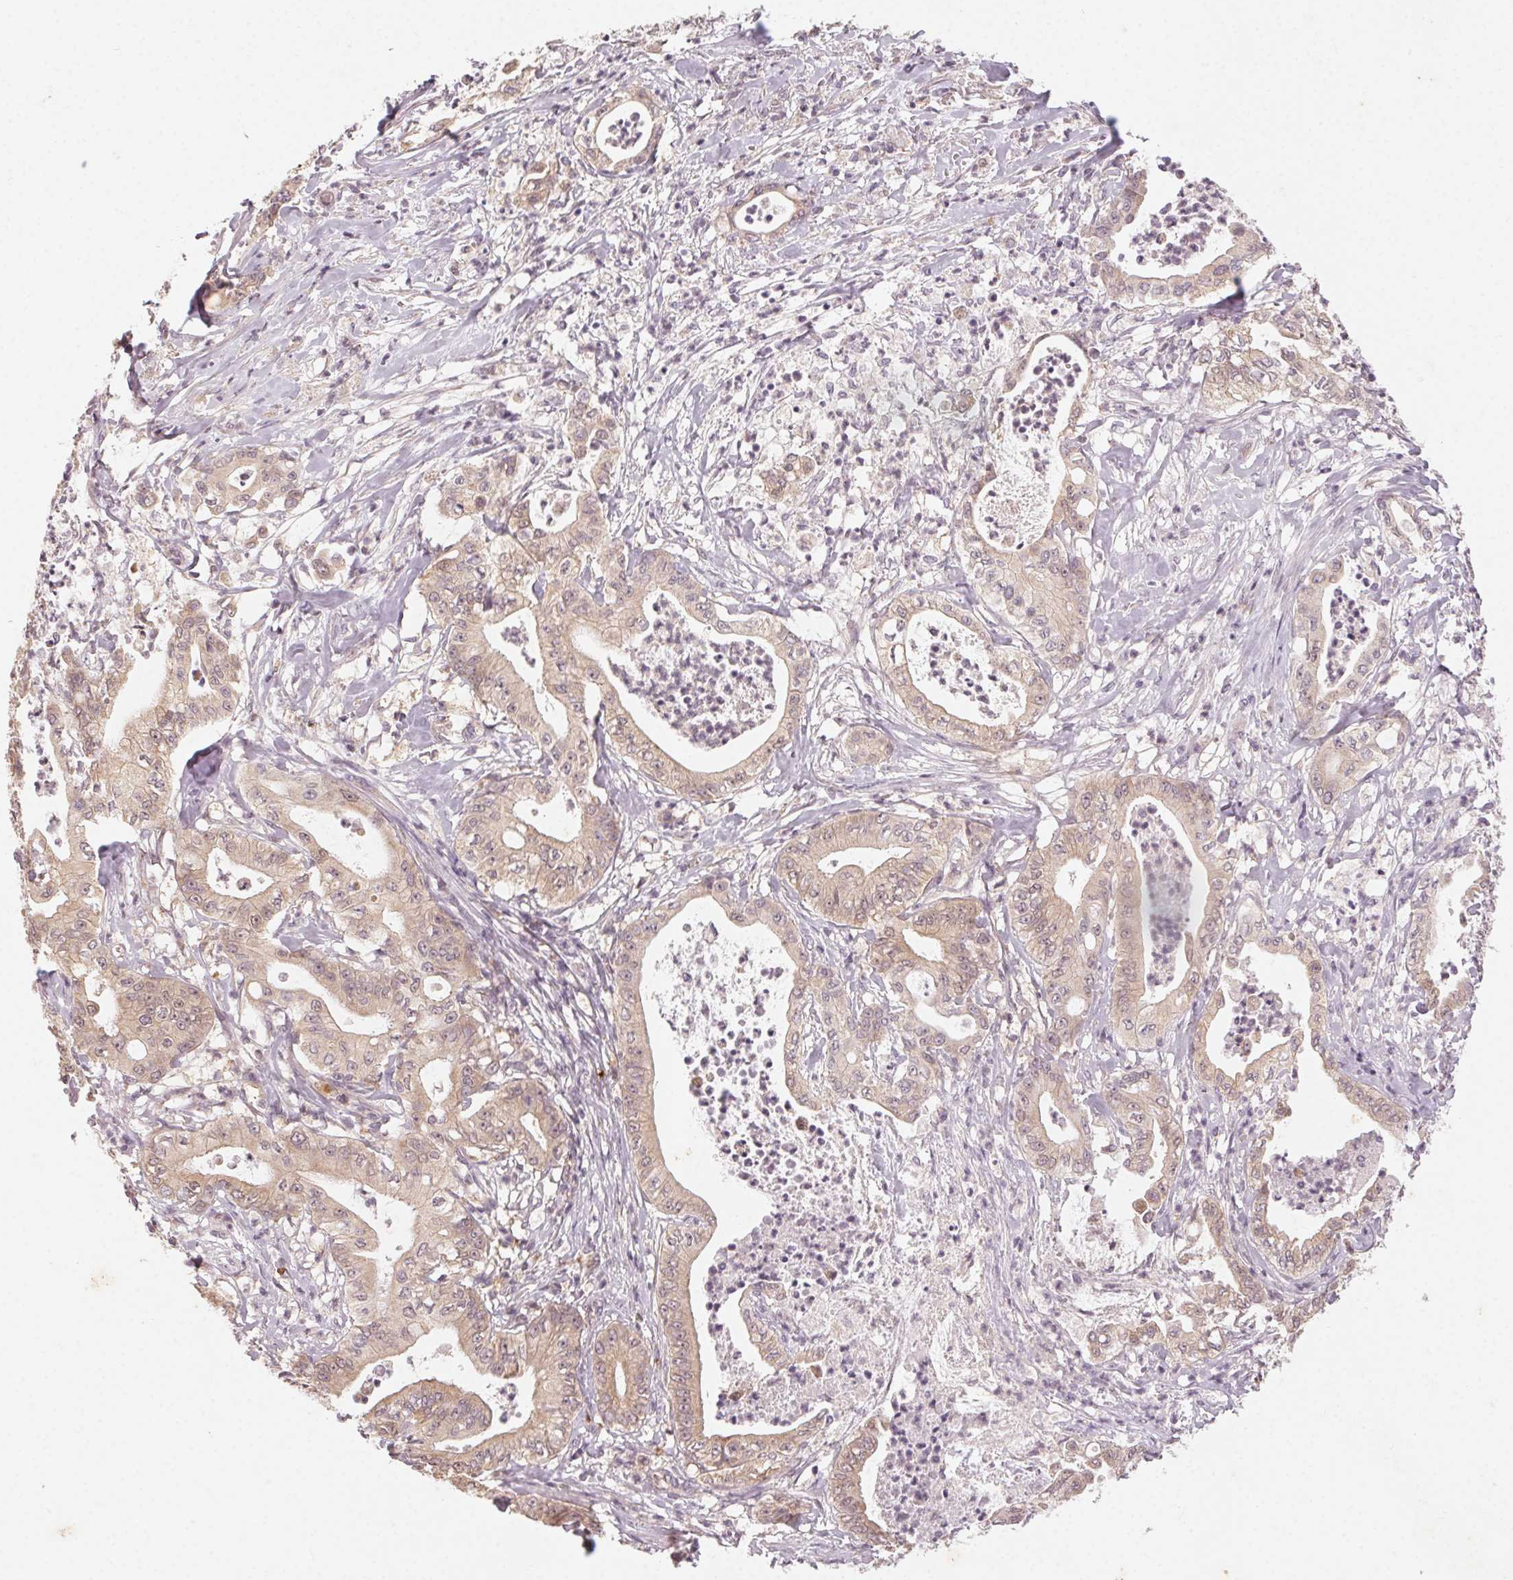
{"staining": {"intensity": "weak", "quantity": ">75%", "location": "cytoplasmic/membranous"}, "tissue": "pancreatic cancer", "cell_type": "Tumor cells", "image_type": "cancer", "snomed": [{"axis": "morphology", "description": "Adenocarcinoma, NOS"}, {"axis": "topography", "description": "Pancreas"}], "caption": "Immunohistochemistry (IHC) staining of pancreatic cancer, which displays low levels of weak cytoplasmic/membranous staining in approximately >75% of tumor cells indicating weak cytoplasmic/membranous protein positivity. The staining was performed using DAB (brown) for protein detection and nuclei were counterstained in hematoxylin (blue).", "gene": "NCOA4", "patient": {"sex": "male", "age": 71}}